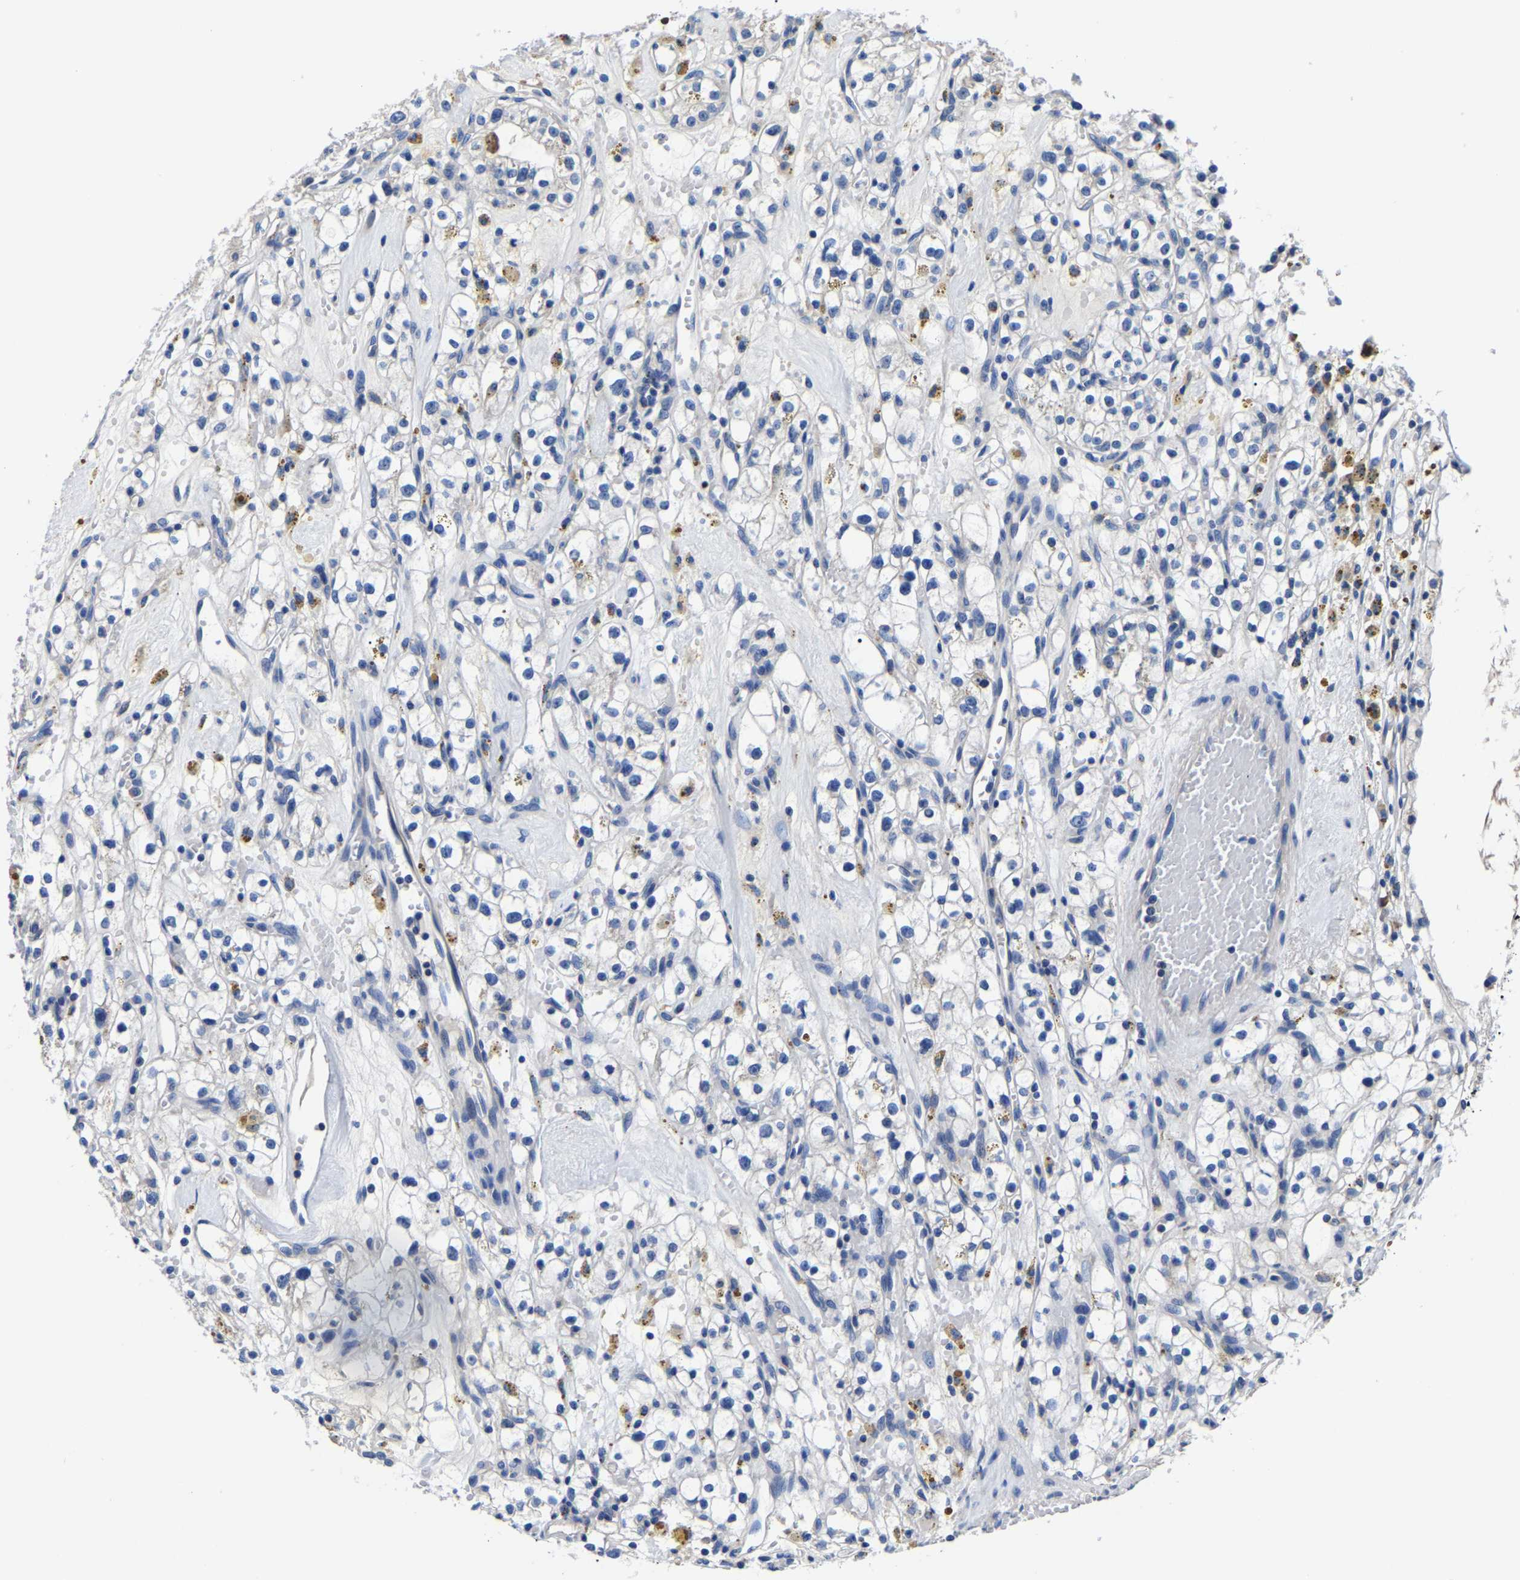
{"staining": {"intensity": "negative", "quantity": "none", "location": "none"}, "tissue": "renal cancer", "cell_type": "Tumor cells", "image_type": "cancer", "snomed": [{"axis": "morphology", "description": "Adenocarcinoma, NOS"}, {"axis": "topography", "description": "Kidney"}], "caption": "Human renal cancer stained for a protein using immunohistochemistry shows no positivity in tumor cells.", "gene": "SRPK2", "patient": {"sex": "male", "age": 56}}